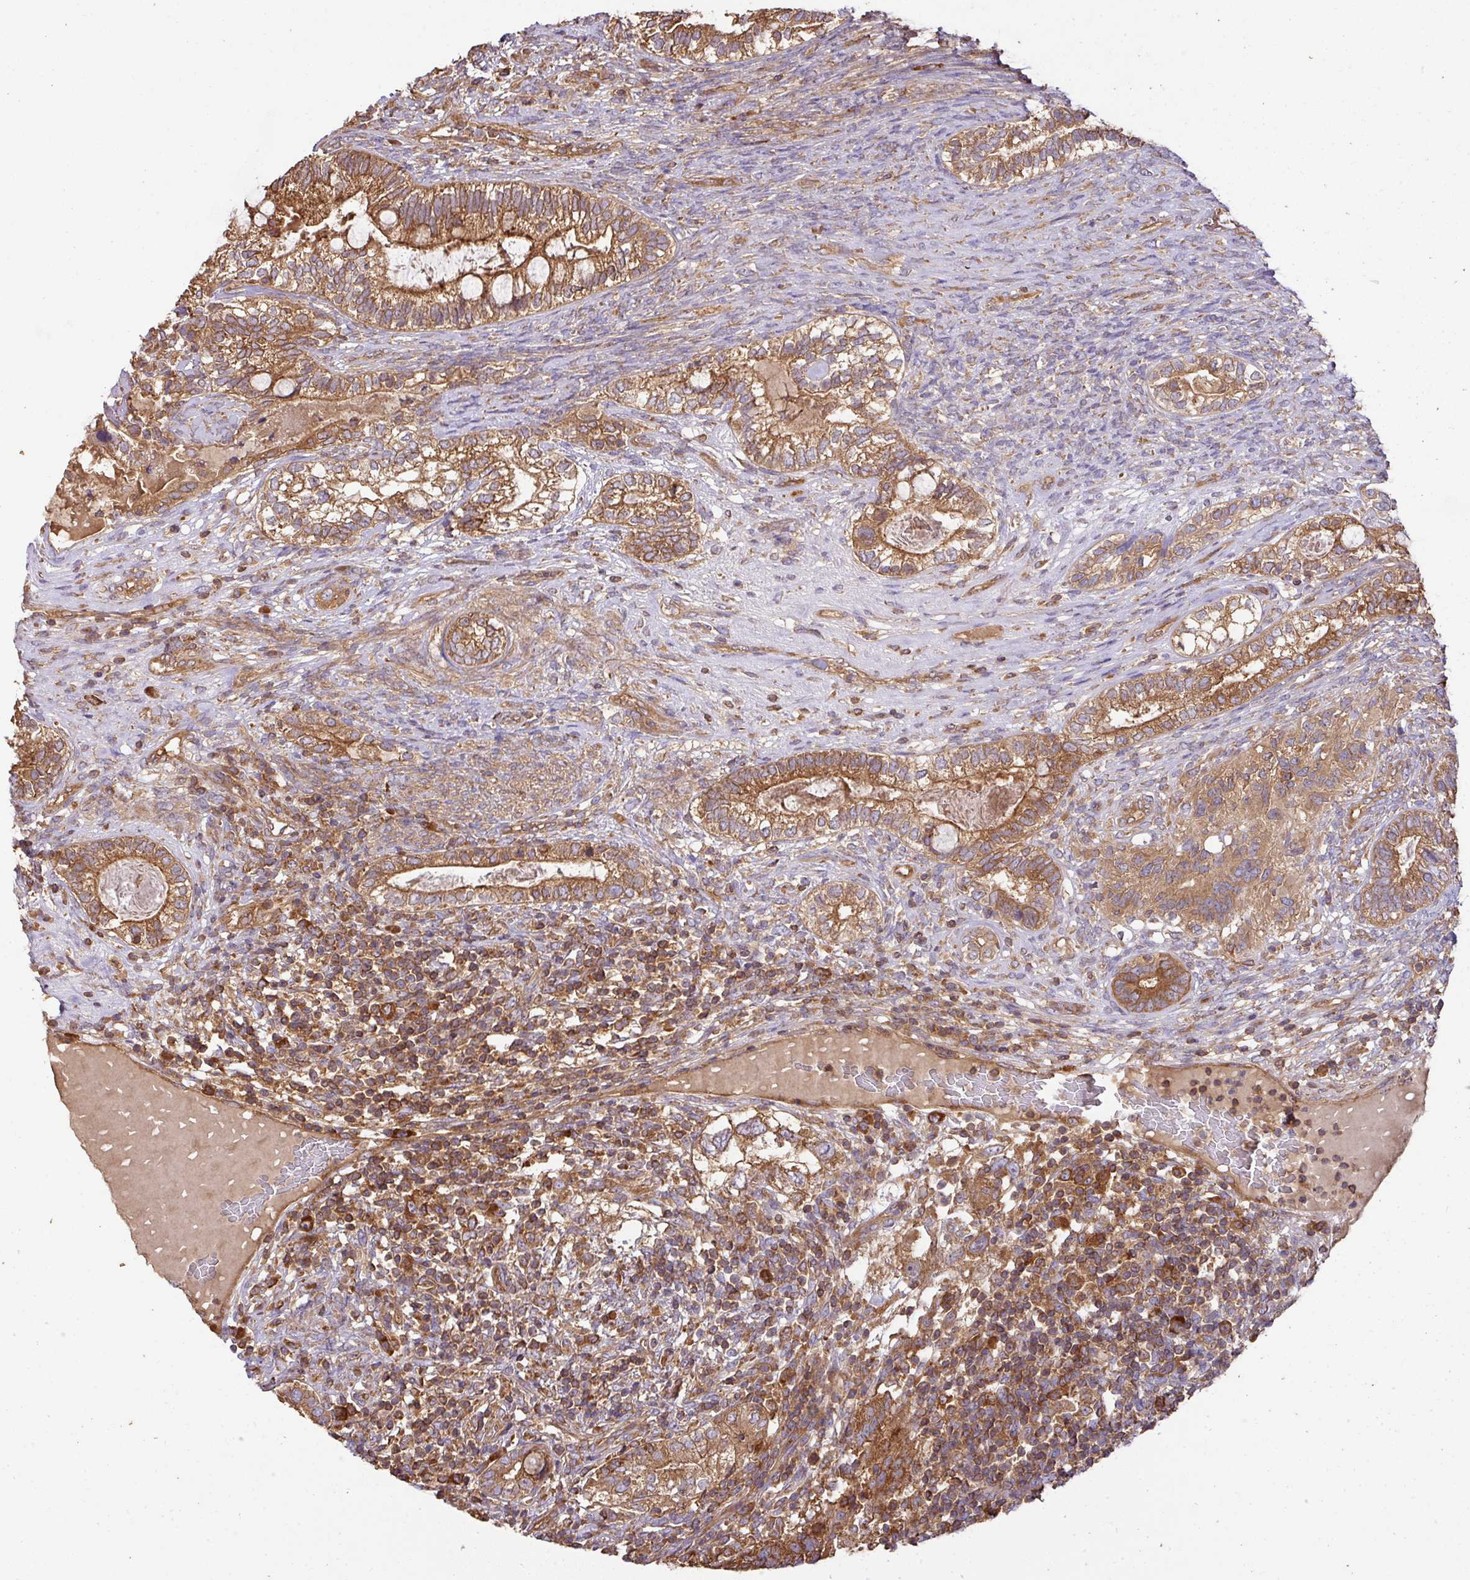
{"staining": {"intensity": "strong", "quantity": ">75%", "location": "cytoplasmic/membranous"}, "tissue": "testis cancer", "cell_type": "Tumor cells", "image_type": "cancer", "snomed": [{"axis": "morphology", "description": "Seminoma, NOS"}, {"axis": "morphology", "description": "Carcinoma, Embryonal, NOS"}, {"axis": "topography", "description": "Testis"}], "caption": "Embryonal carcinoma (testis) stained for a protein (brown) reveals strong cytoplasmic/membranous positive expression in about >75% of tumor cells.", "gene": "GSPT1", "patient": {"sex": "male", "age": 41}}